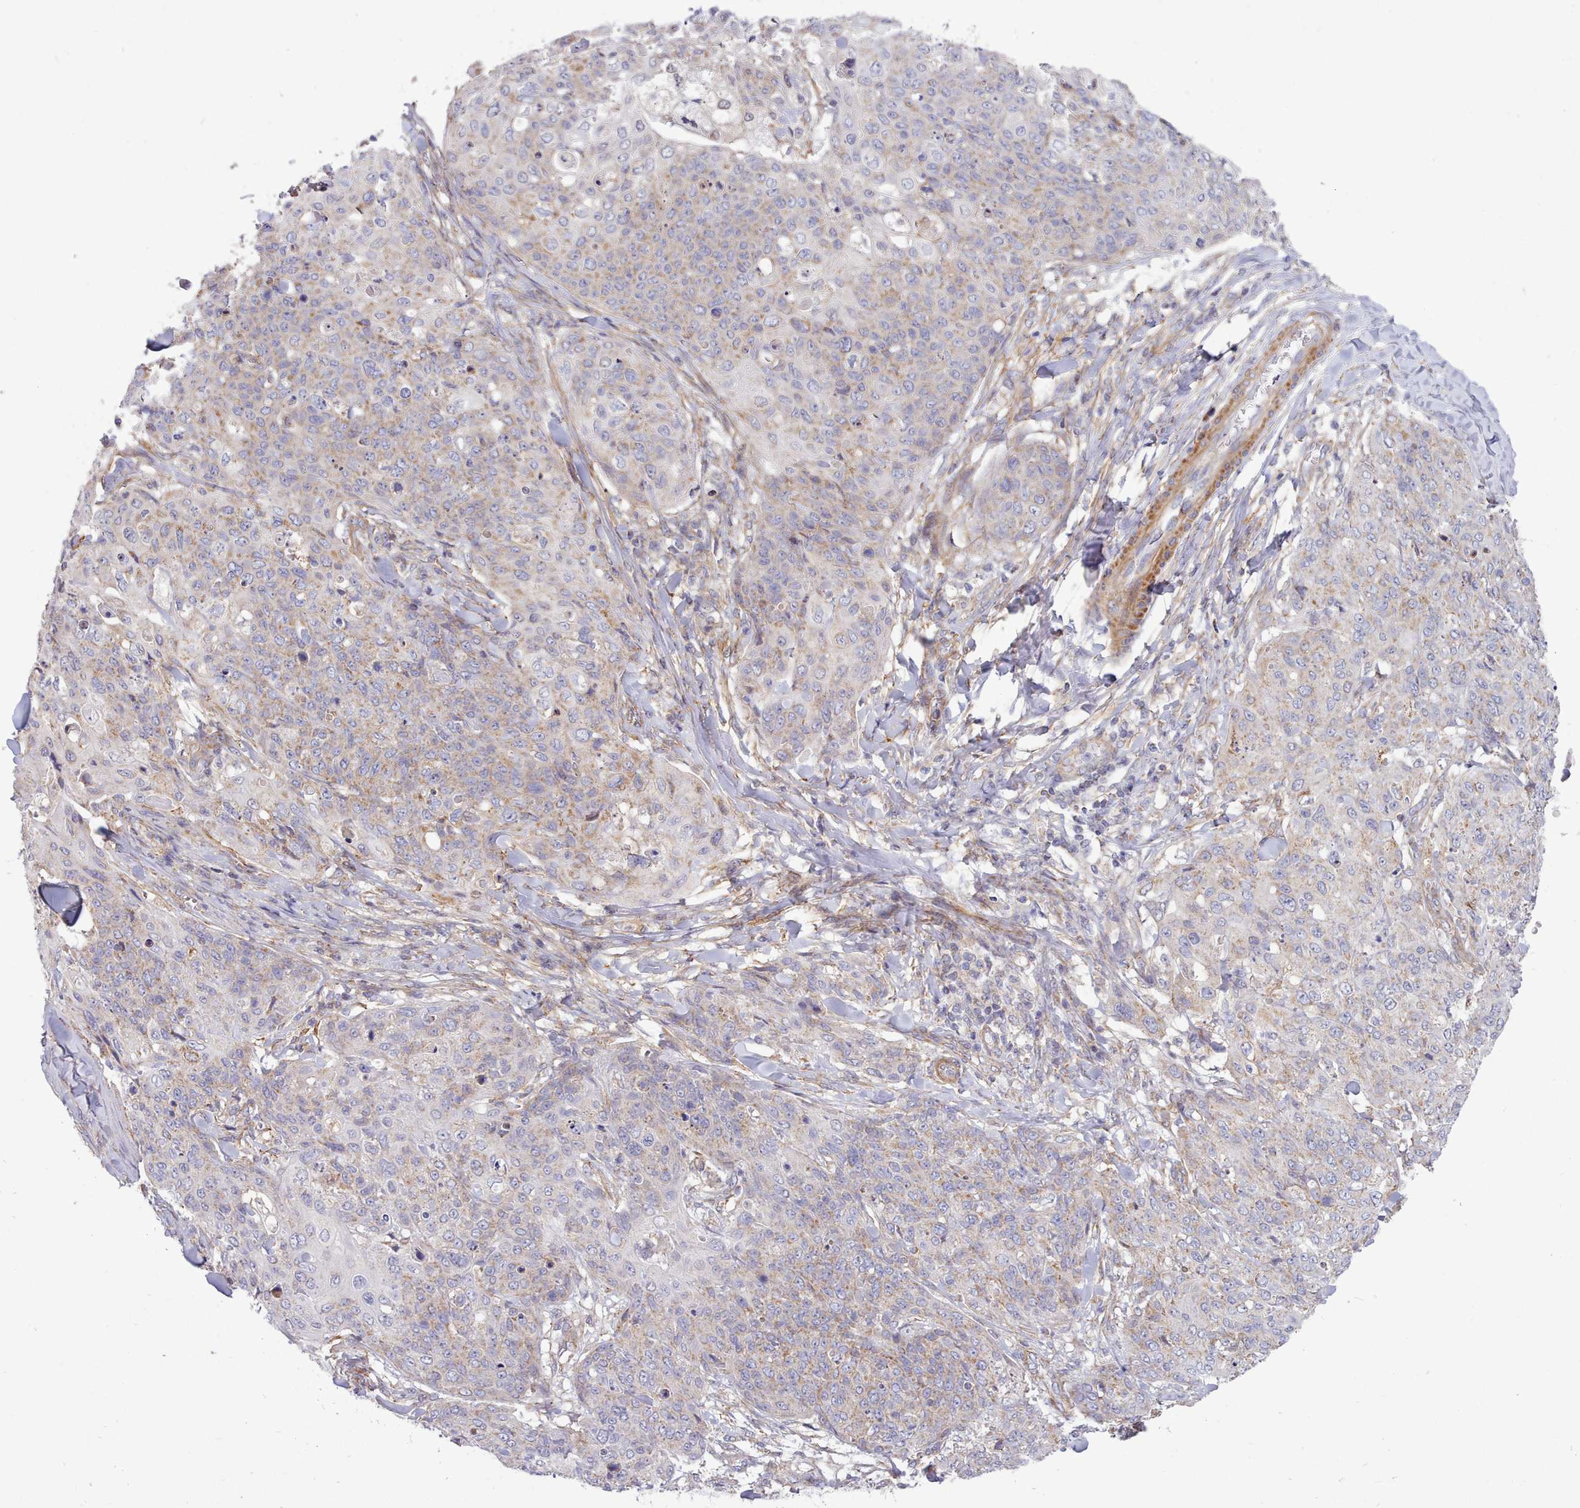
{"staining": {"intensity": "weak", "quantity": "25%-75%", "location": "cytoplasmic/membranous"}, "tissue": "skin cancer", "cell_type": "Tumor cells", "image_type": "cancer", "snomed": [{"axis": "morphology", "description": "Squamous cell carcinoma, NOS"}, {"axis": "topography", "description": "Skin"}, {"axis": "topography", "description": "Vulva"}], "caption": "Immunohistochemical staining of skin squamous cell carcinoma demonstrates low levels of weak cytoplasmic/membranous positivity in about 25%-75% of tumor cells.", "gene": "MRPL21", "patient": {"sex": "female", "age": 85}}